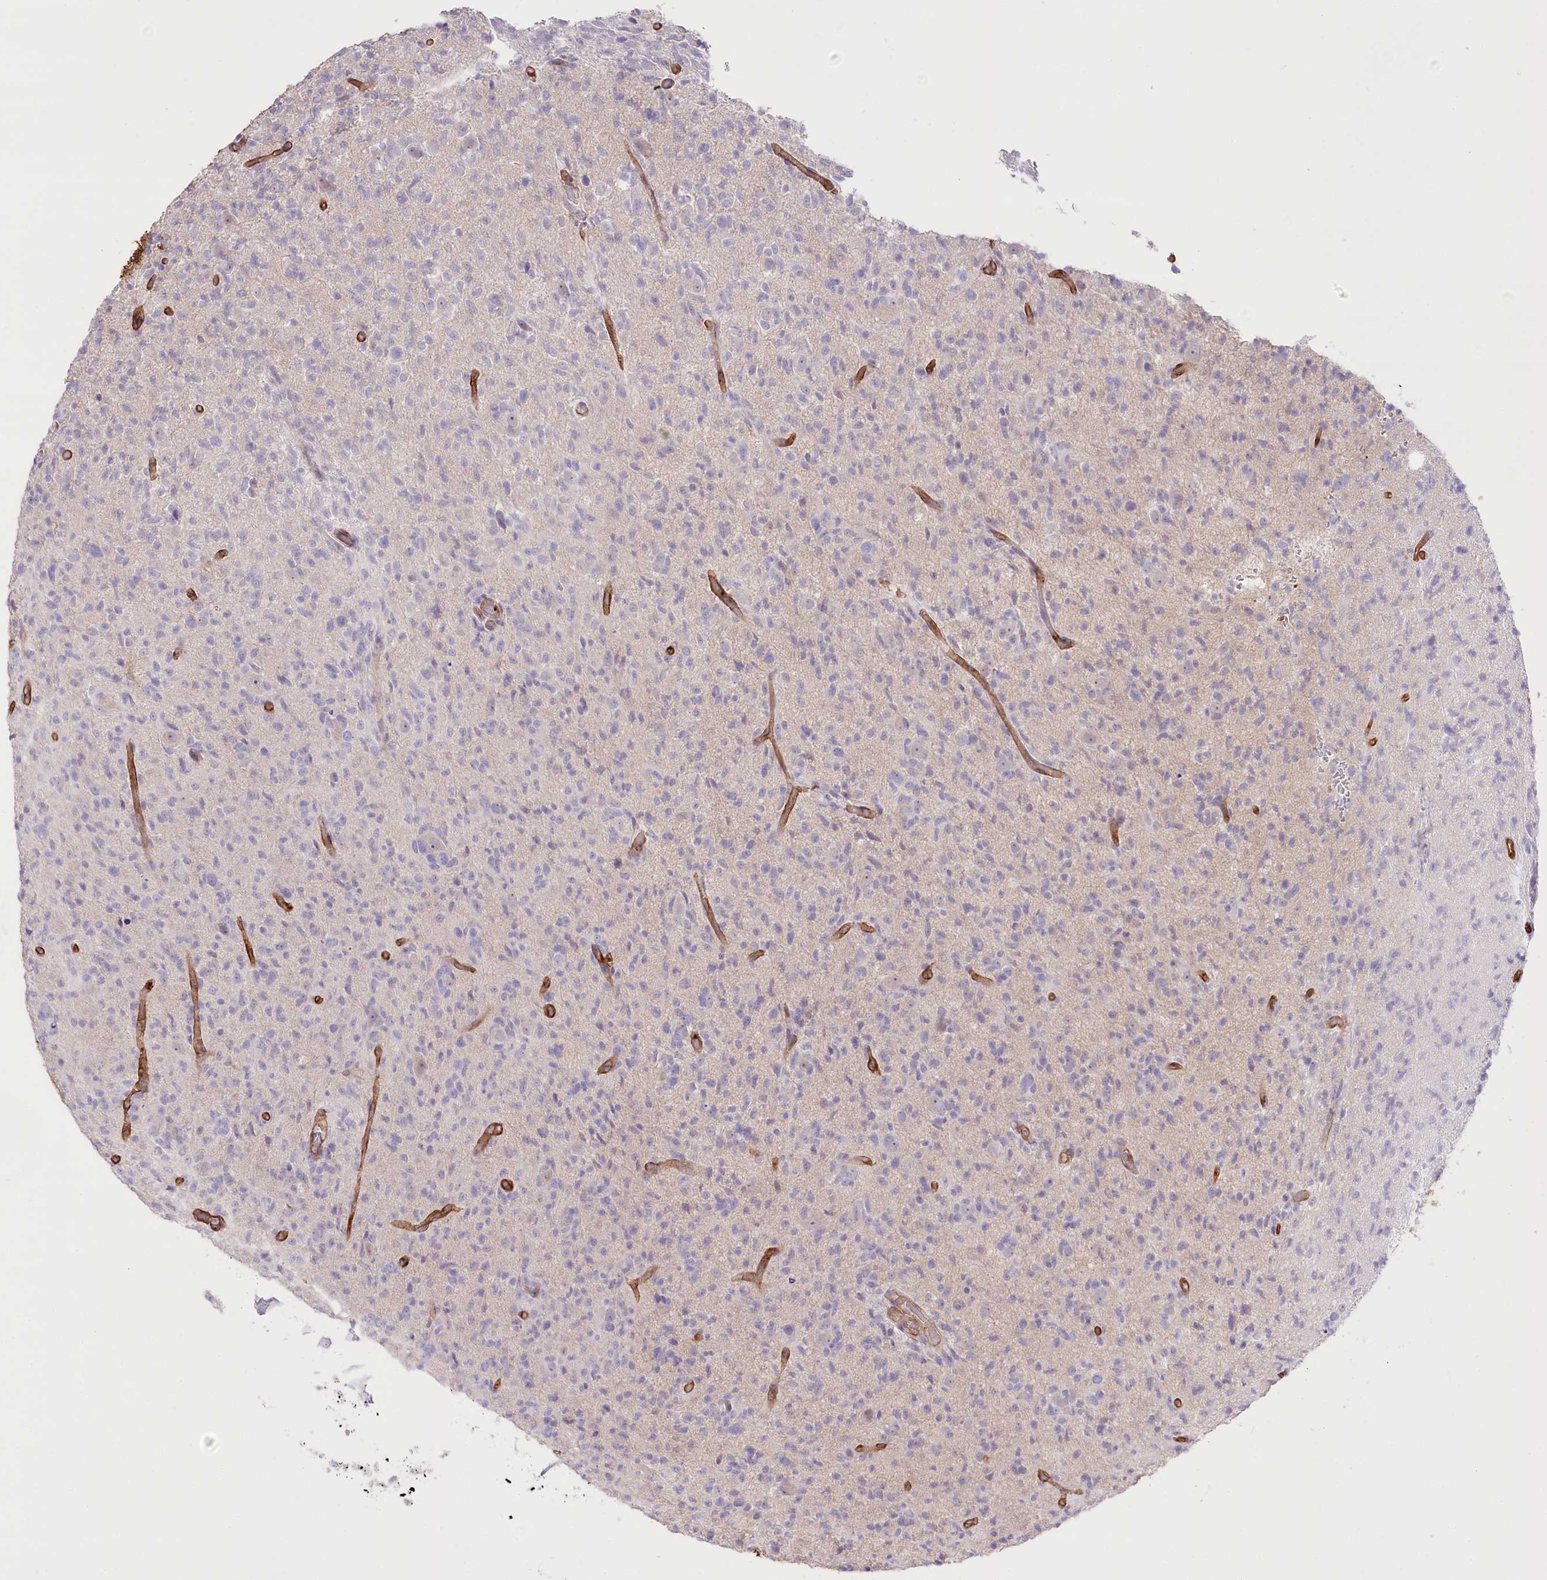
{"staining": {"intensity": "negative", "quantity": "none", "location": "none"}, "tissue": "glioma", "cell_type": "Tumor cells", "image_type": "cancer", "snomed": [{"axis": "morphology", "description": "Glioma, malignant, High grade"}, {"axis": "topography", "description": "Brain"}], "caption": "Immunohistochemical staining of malignant glioma (high-grade) exhibits no significant staining in tumor cells. The staining is performed using DAB (3,3'-diaminobenzidine) brown chromogen with nuclei counter-stained in using hematoxylin.", "gene": "SLC39A10", "patient": {"sex": "female", "age": 57}}